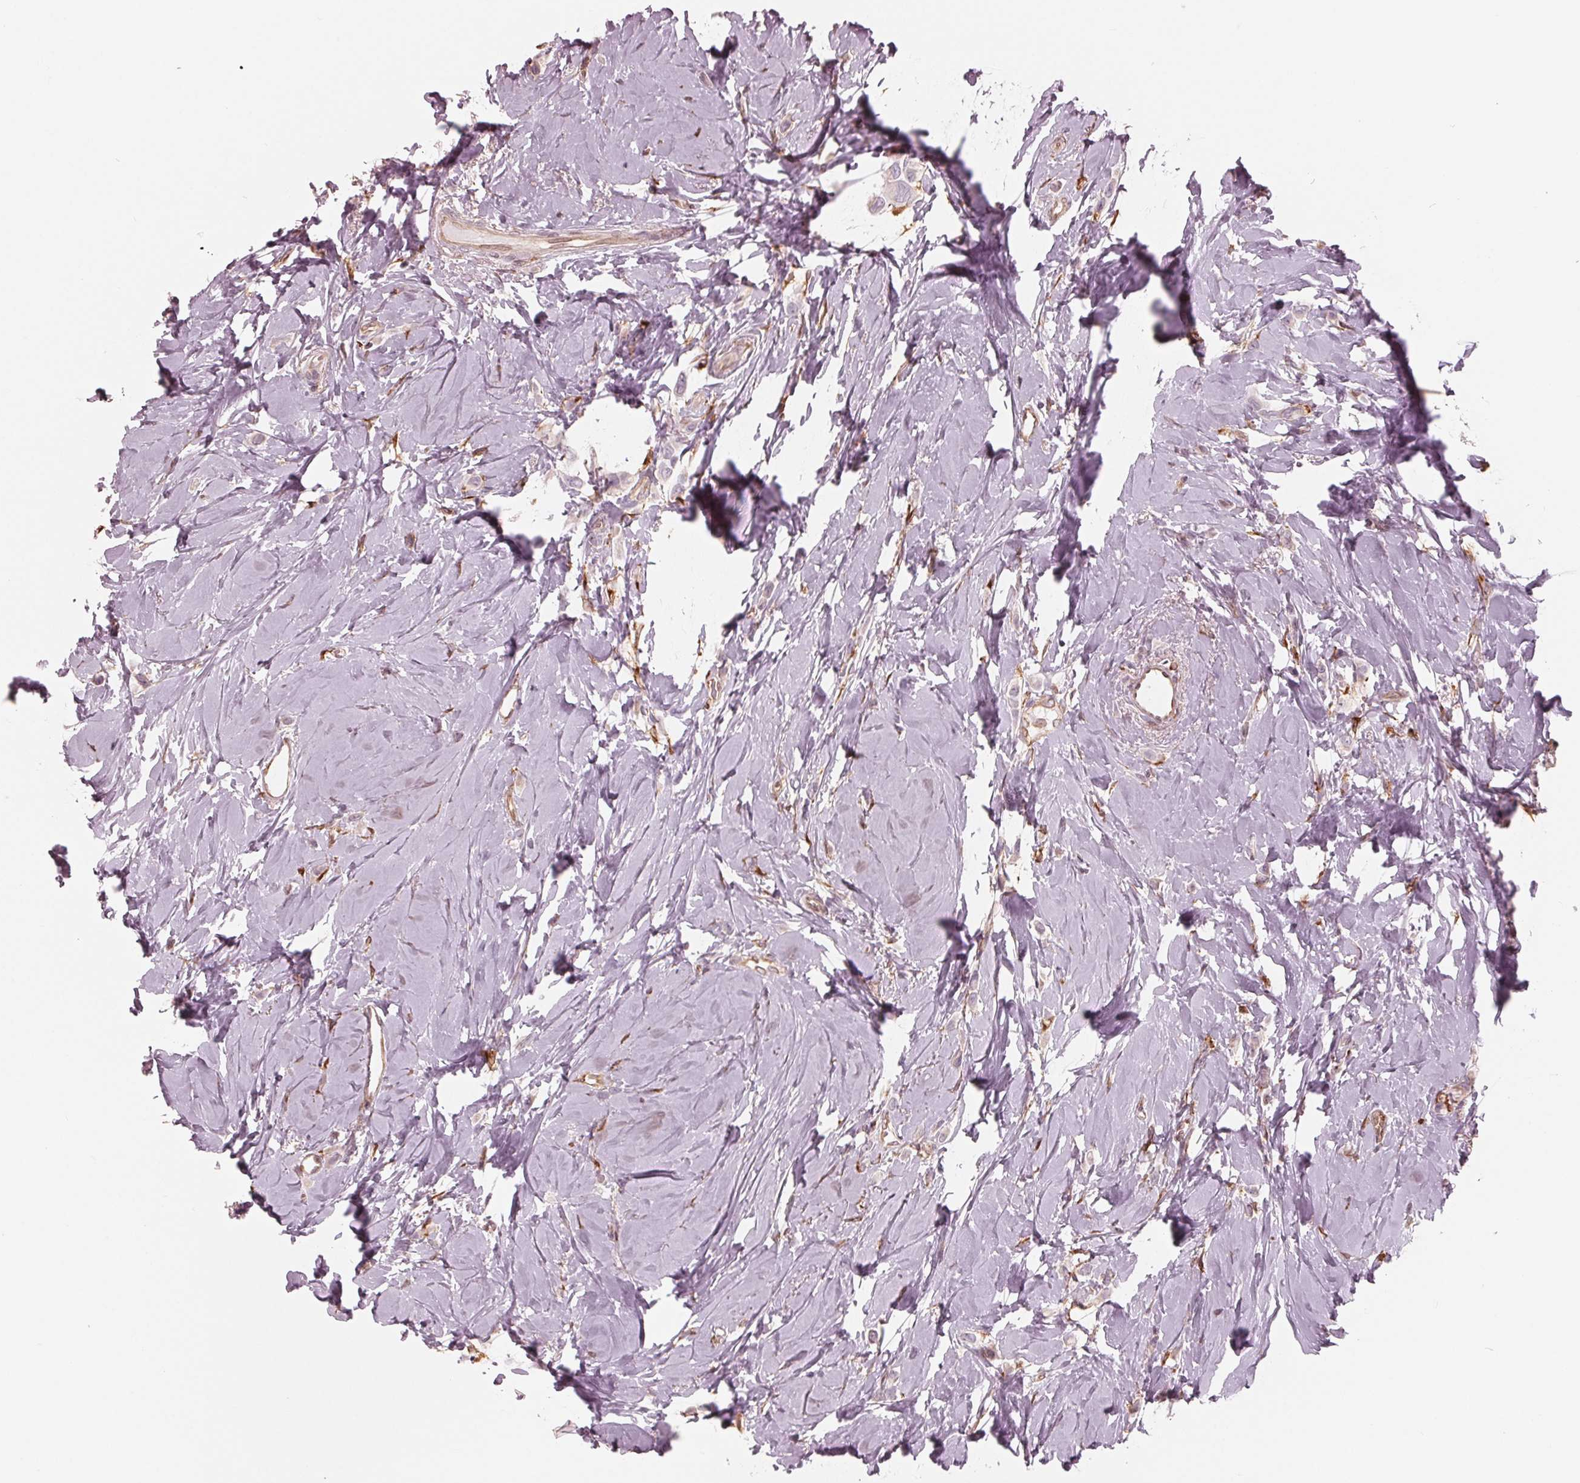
{"staining": {"intensity": "negative", "quantity": "none", "location": "none"}, "tissue": "breast cancer", "cell_type": "Tumor cells", "image_type": "cancer", "snomed": [{"axis": "morphology", "description": "Lobular carcinoma"}, {"axis": "topography", "description": "Breast"}], "caption": "A high-resolution micrograph shows IHC staining of breast cancer, which exhibits no significant expression in tumor cells. (Brightfield microscopy of DAB IHC at high magnification).", "gene": "IKBIP", "patient": {"sex": "female", "age": 66}}